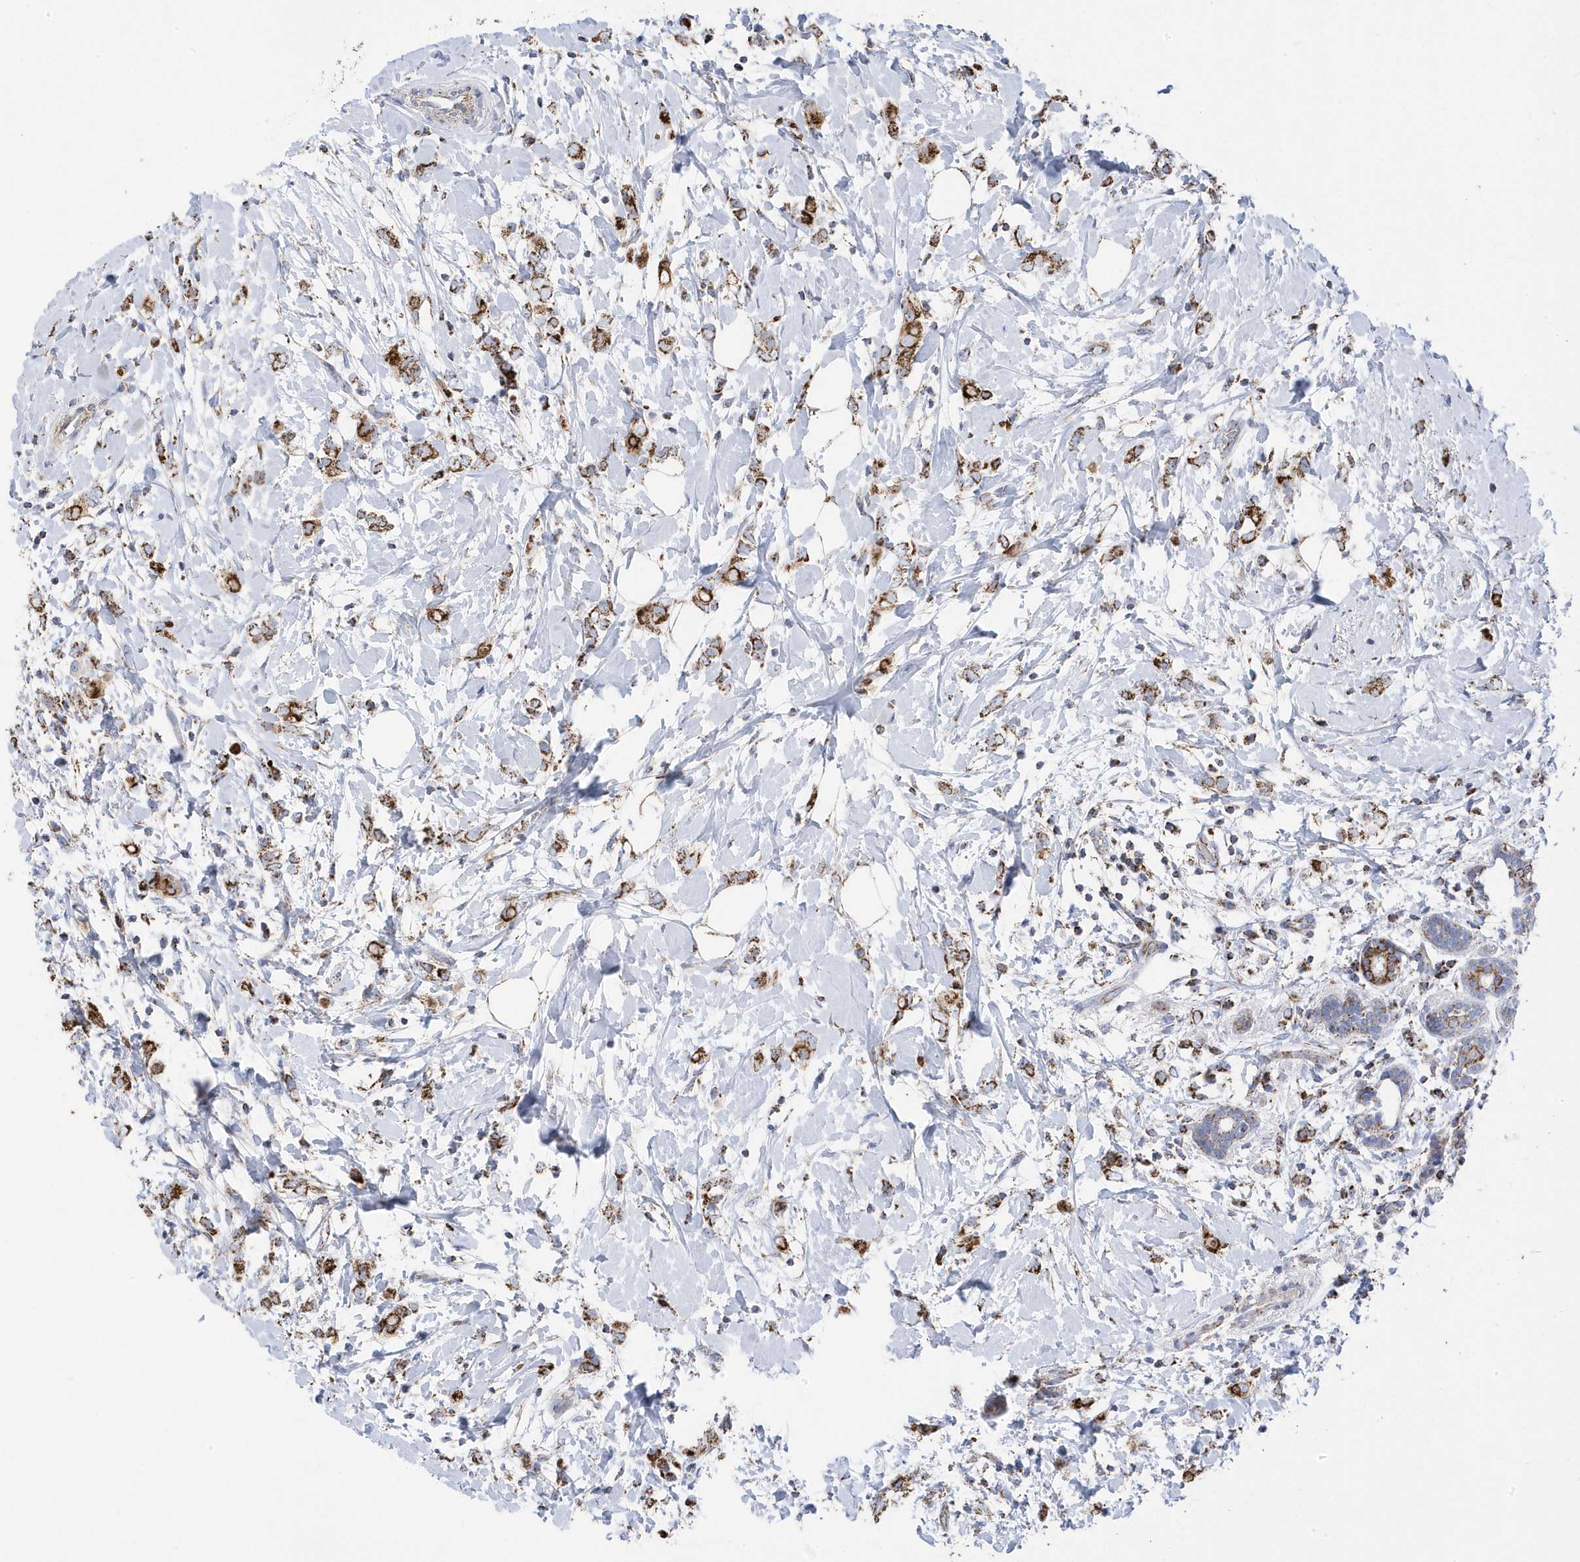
{"staining": {"intensity": "strong", "quantity": ">75%", "location": "cytoplasmic/membranous"}, "tissue": "breast cancer", "cell_type": "Tumor cells", "image_type": "cancer", "snomed": [{"axis": "morphology", "description": "Normal tissue, NOS"}, {"axis": "morphology", "description": "Lobular carcinoma"}, {"axis": "topography", "description": "Breast"}], "caption": "Immunohistochemistry (IHC) histopathology image of breast cancer stained for a protein (brown), which demonstrates high levels of strong cytoplasmic/membranous expression in about >75% of tumor cells.", "gene": "GTPBP8", "patient": {"sex": "female", "age": 47}}